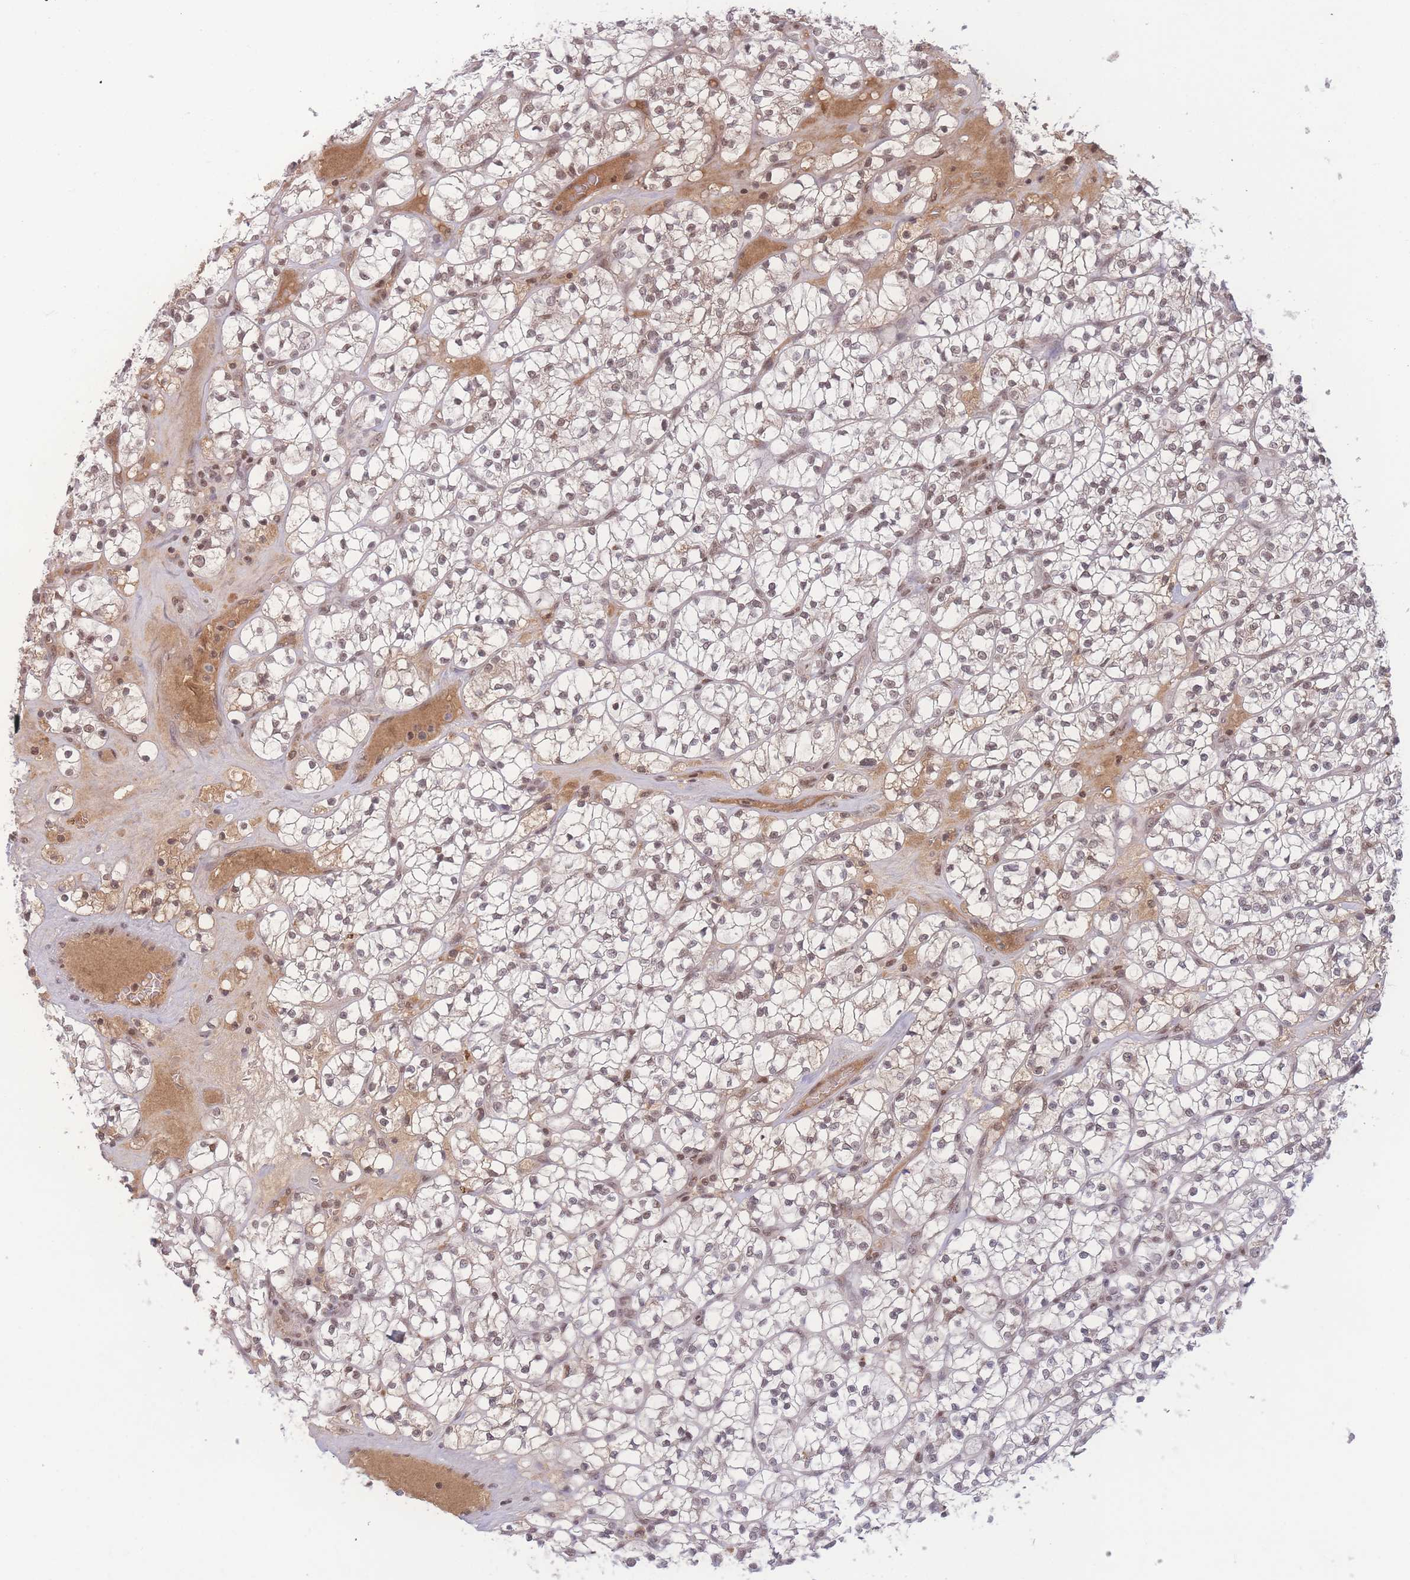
{"staining": {"intensity": "weak", "quantity": "25%-75%", "location": "nuclear"}, "tissue": "renal cancer", "cell_type": "Tumor cells", "image_type": "cancer", "snomed": [{"axis": "morphology", "description": "Adenocarcinoma, NOS"}, {"axis": "topography", "description": "Kidney"}], "caption": "IHC histopathology image of human renal cancer (adenocarcinoma) stained for a protein (brown), which demonstrates low levels of weak nuclear expression in approximately 25%-75% of tumor cells.", "gene": "RAVER1", "patient": {"sex": "female", "age": 64}}